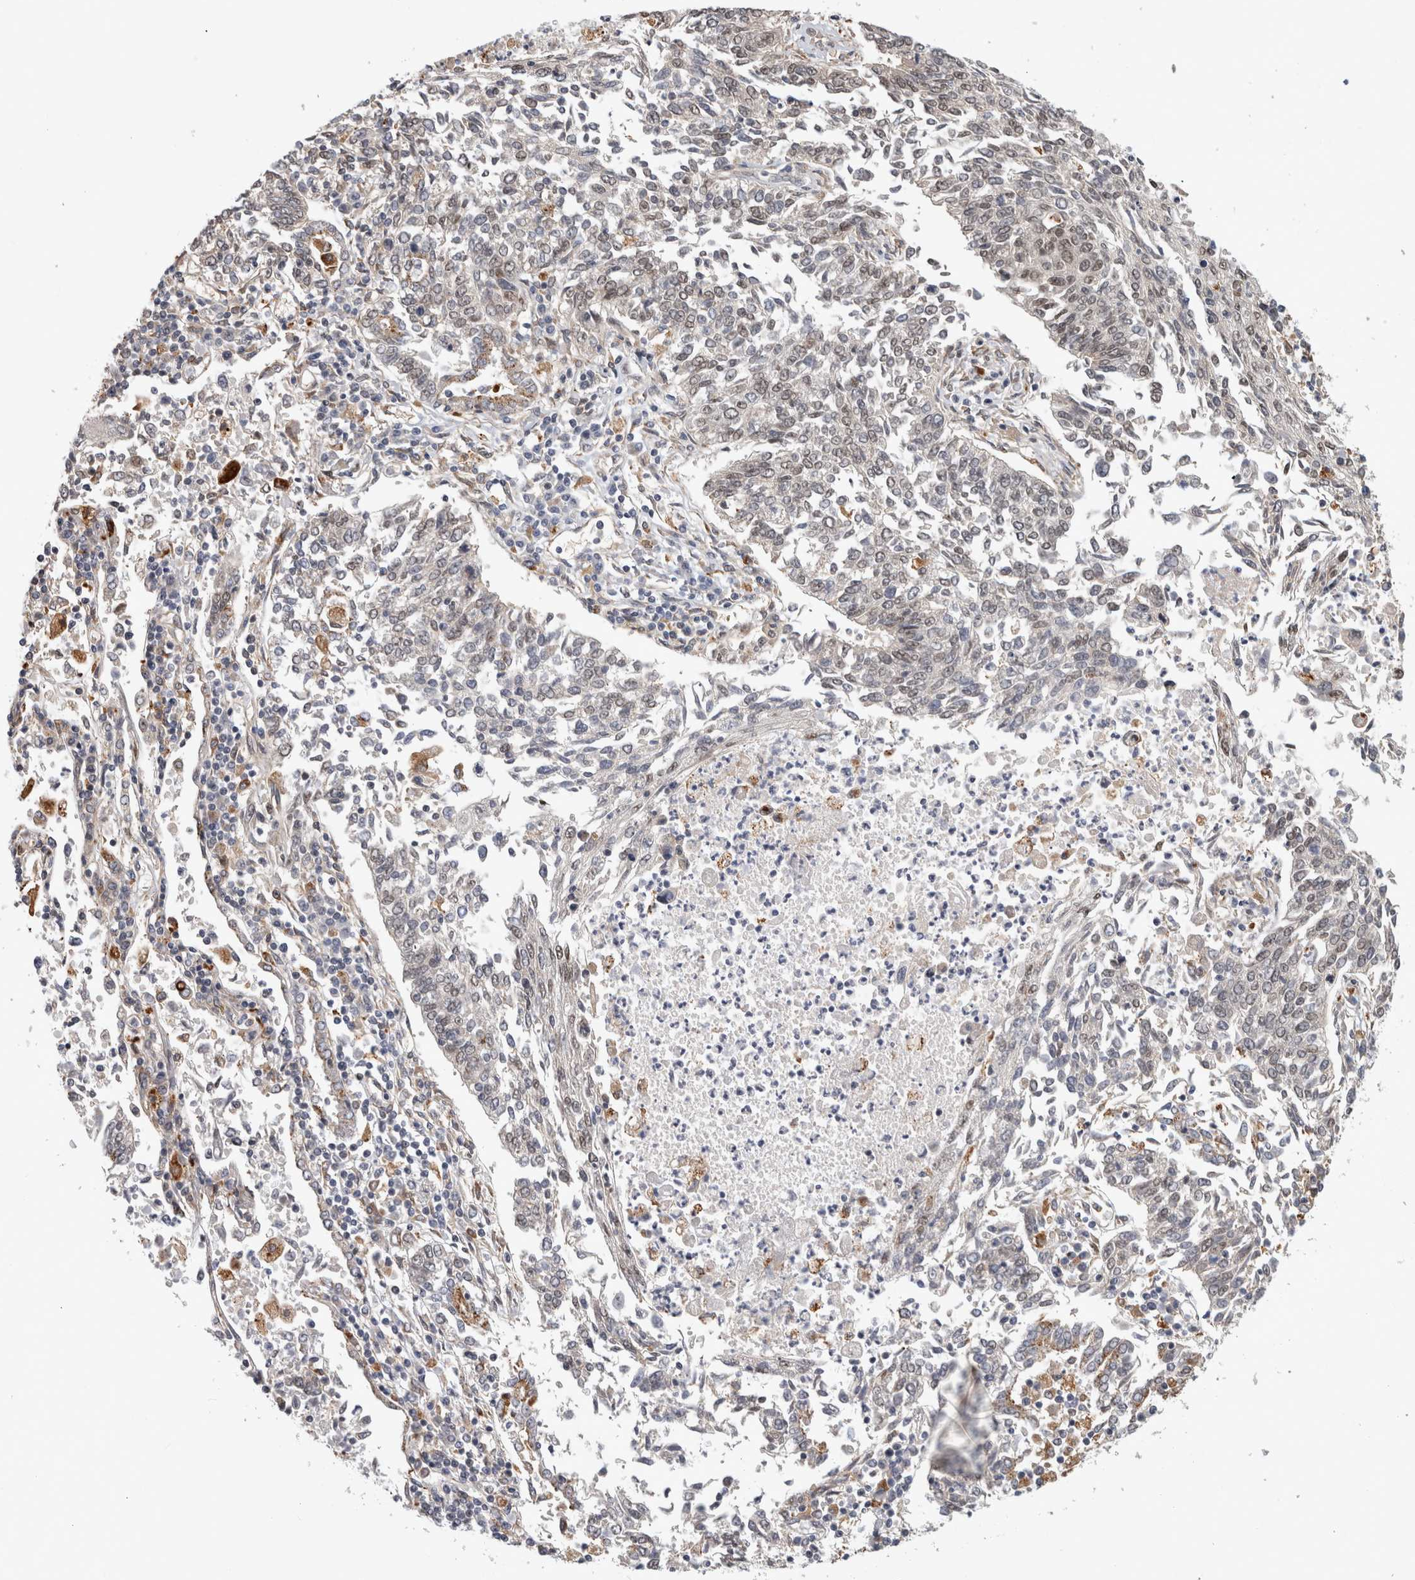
{"staining": {"intensity": "weak", "quantity": "25%-75%", "location": "nuclear"}, "tissue": "lung cancer", "cell_type": "Tumor cells", "image_type": "cancer", "snomed": [{"axis": "morphology", "description": "Normal tissue, NOS"}, {"axis": "morphology", "description": "Squamous cell carcinoma, NOS"}, {"axis": "topography", "description": "Cartilage tissue"}, {"axis": "topography", "description": "Lung"}, {"axis": "topography", "description": "Peripheral nerve tissue"}], "caption": "Immunohistochemical staining of human lung squamous cell carcinoma shows low levels of weak nuclear expression in about 25%-75% of tumor cells.", "gene": "NAB2", "patient": {"sex": "female", "age": 49}}